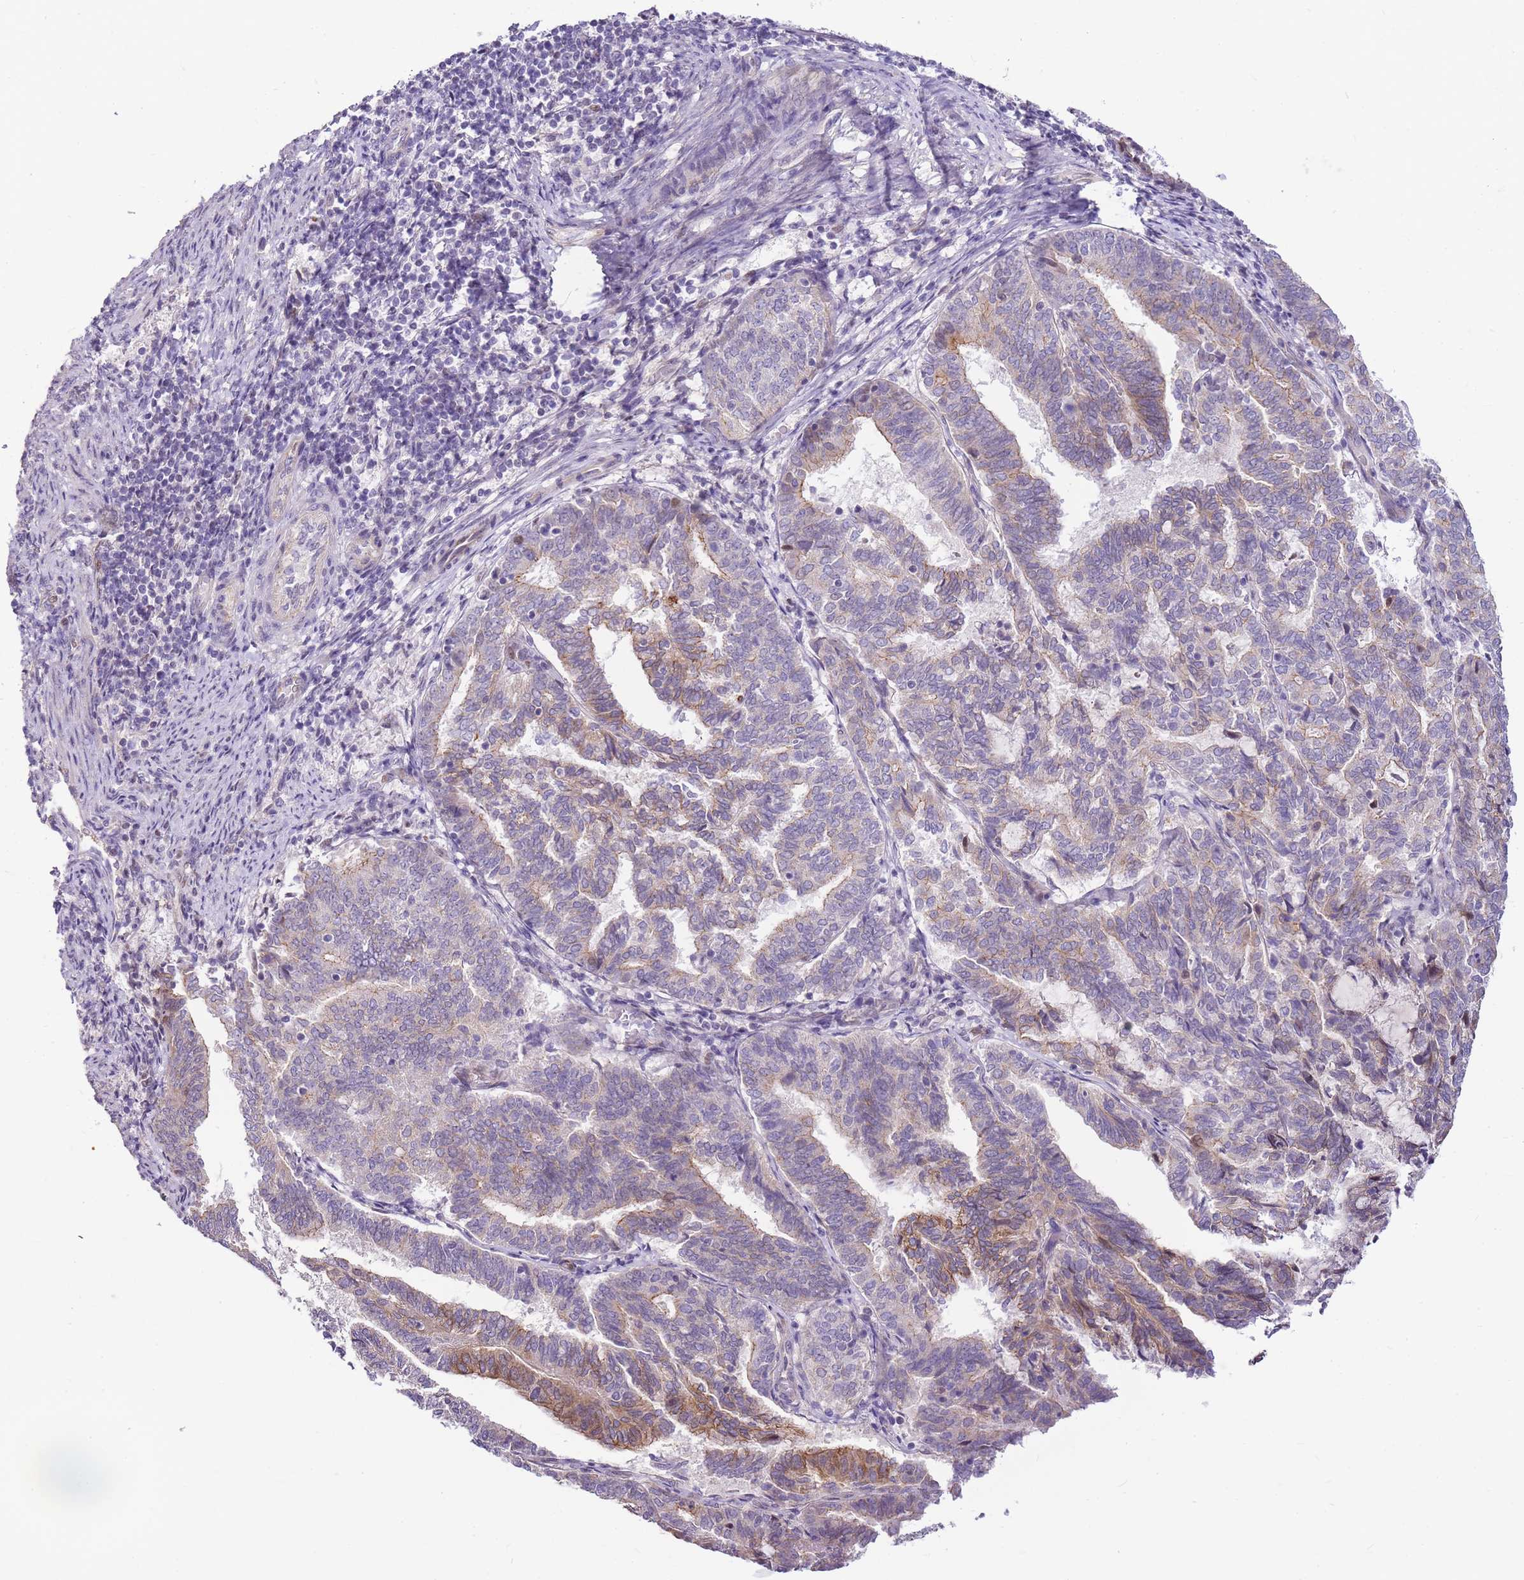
{"staining": {"intensity": "moderate", "quantity": "<25%", "location": "cytoplasmic/membranous"}, "tissue": "endometrial cancer", "cell_type": "Tumor cells", "image_type": "cancer", "snomed": [{"axis": "morphology", "description": "Adenocarcinoma, NOS"}, {"axis": "topography", "description": "Endometrium"}], "caption": "A photomicrograph showing moderate cytoplasmic/membranous positivity in approximately <25% of tumor cells in endometrial adenocarcinoma, as visualized by brown immunohistochemical staining.", "gene": "CLBA1", "patient": {"sex": "female", "age": 80}}